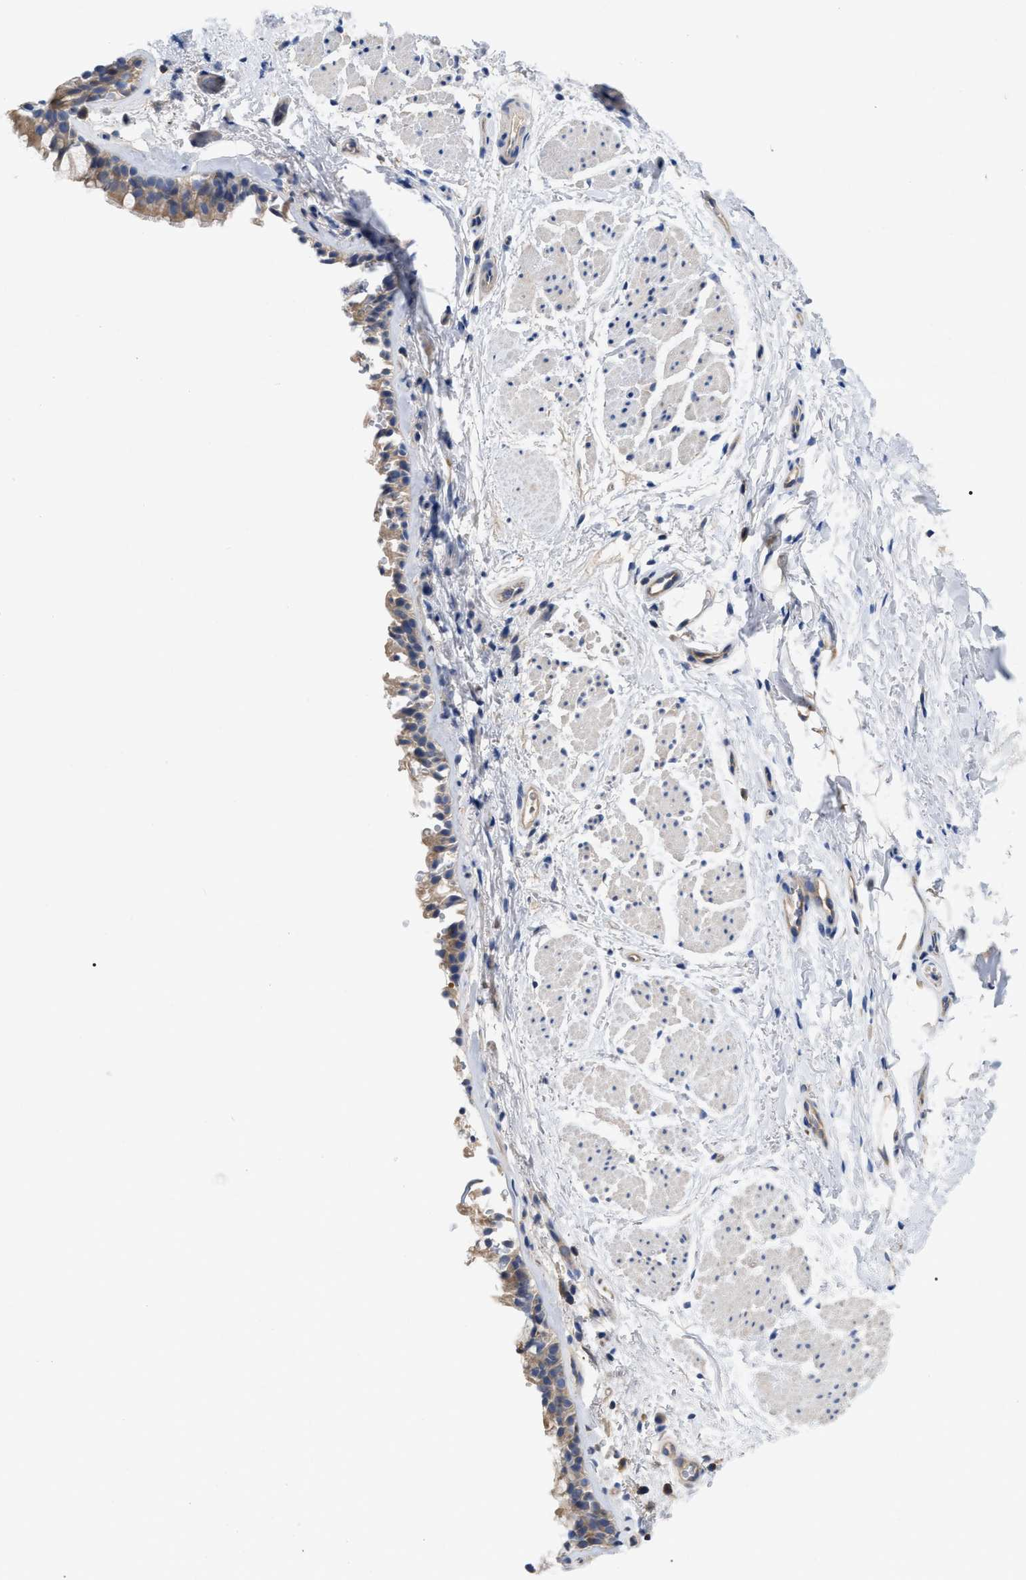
{"staining": {"intensity": "moderate", "quantity": ">75%", "location": "cytoplasmic/membranous"}, "tissue": "bronchus", "cell_type": "Respiratory epithelial cells", "image_type": "normal", "snomed": [{"axis": "morphology", "description": "Normal tissue, NOS"}, {"axis": "topography", "description": "Cartilage tissue"}, {"axis": "topography", "description": "Bronchus"}], "caption": "Immunohistochemistry (IHC) of benign human bronchus demonstrates medium levels of moderate cytoplasmic/membranous positivity in about >75% of respiratory epithelial cells. The staining was performed using DAB (3,3'-diaminobenzidine) to visualize the protein expression in brown, while the nuclei were stained in blue with hematoxylin (Magnification: 20x).", "gene": "RAP1GDS1", "patient": {"sex": "female", "age": 53}}